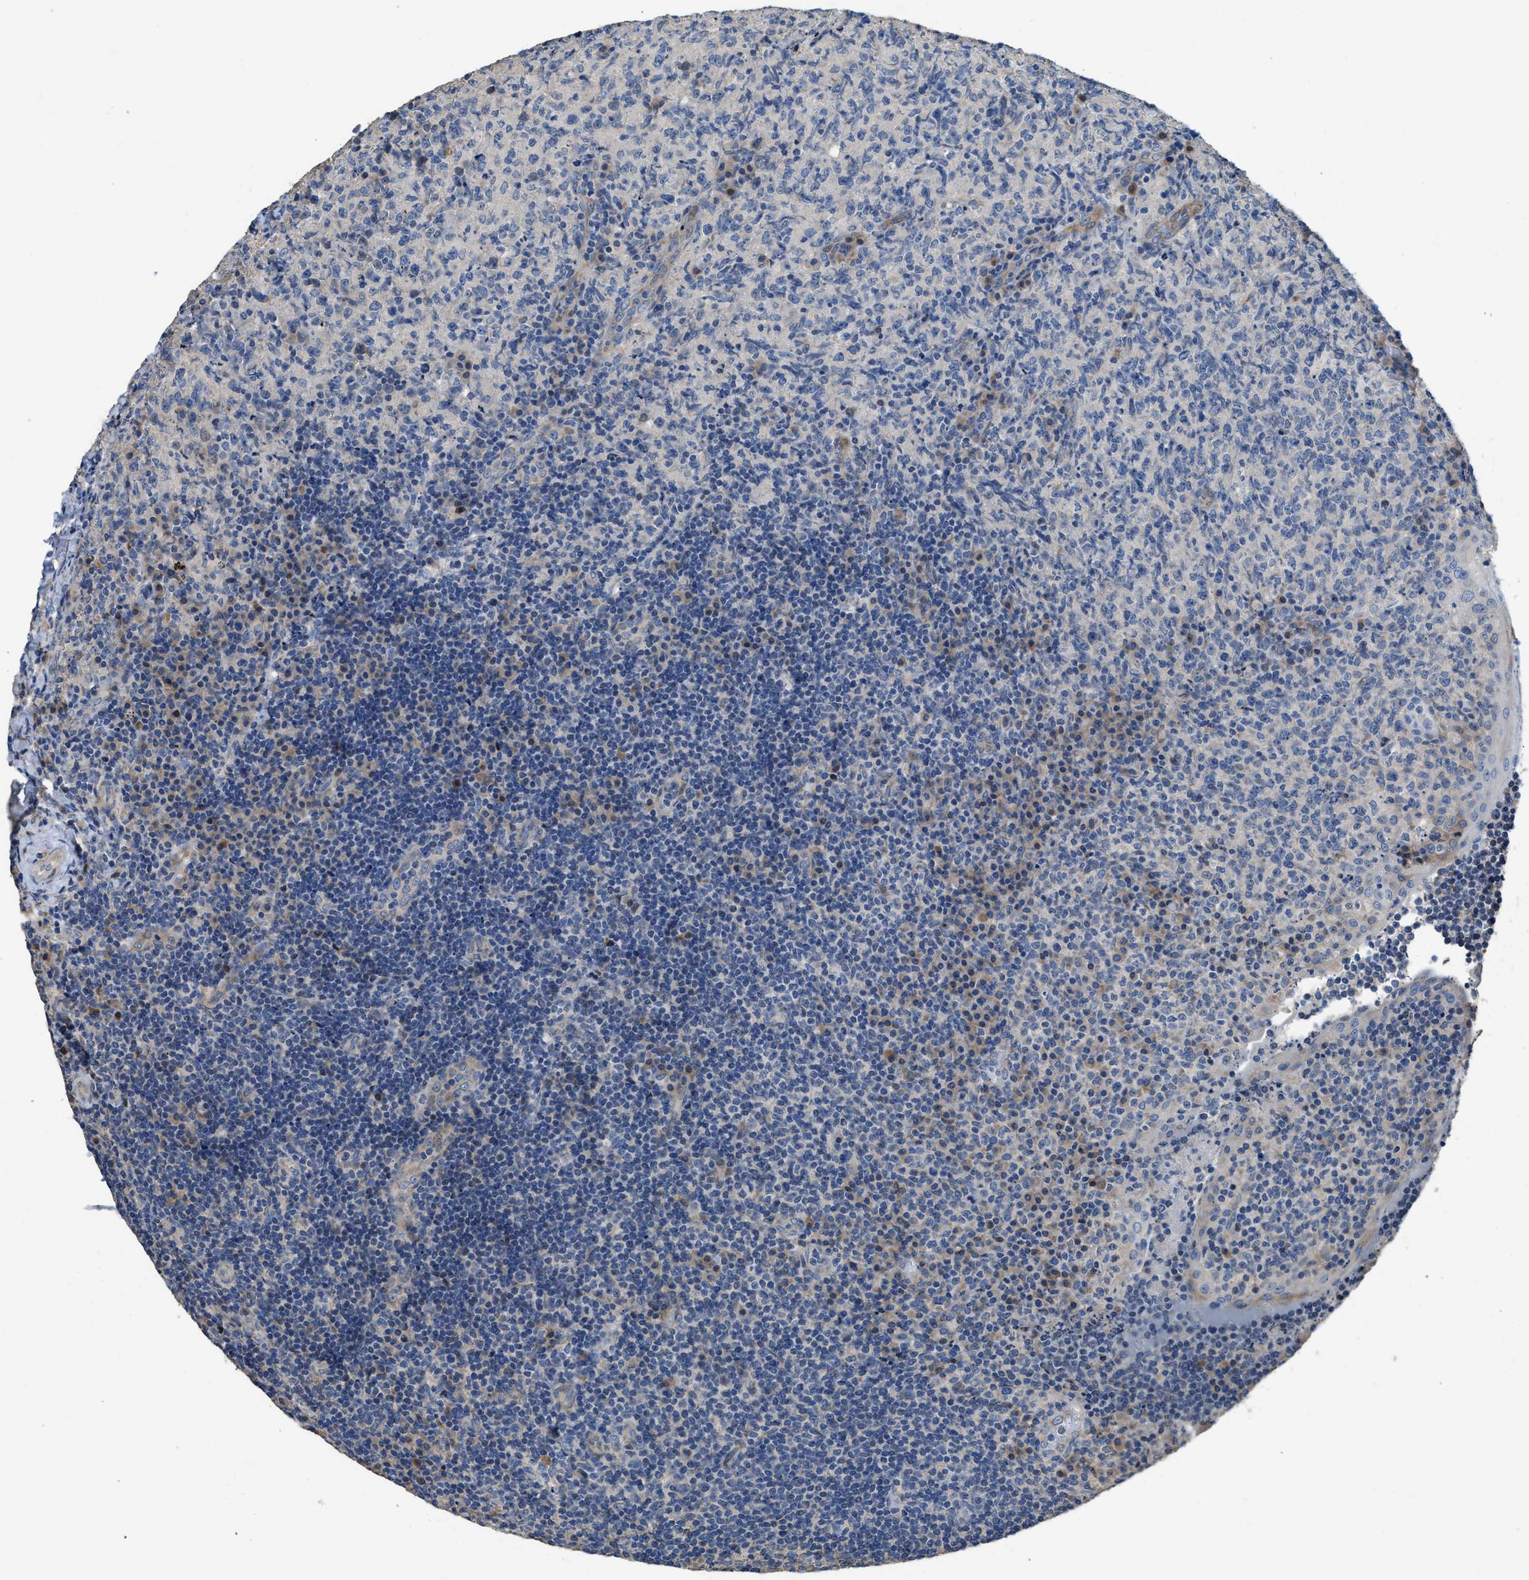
{"staining": {"intensity": "negative", "quantity": "none", "location": "none"}, "tissue": "lymphoma", "cell_type": "Tumor cells", "image_type": "cancer", "snomed": [{"axis": "morphology", "description": "Malignant lymphoma, non-Hodgkin's type, High grade"}, {"axis": "topography", "description": "Tonsil"}], "caption": "Micrograph shows no significant protein staining in tumor cells of lymphoma. The staining was performed using DAB to visualize the protein expression in brown, while the nuclei were stained in blue with hematoxylin (Magnification: 20x).", "gene": "TMEM150A", "patient": {"sex": "female", "age": 36}}